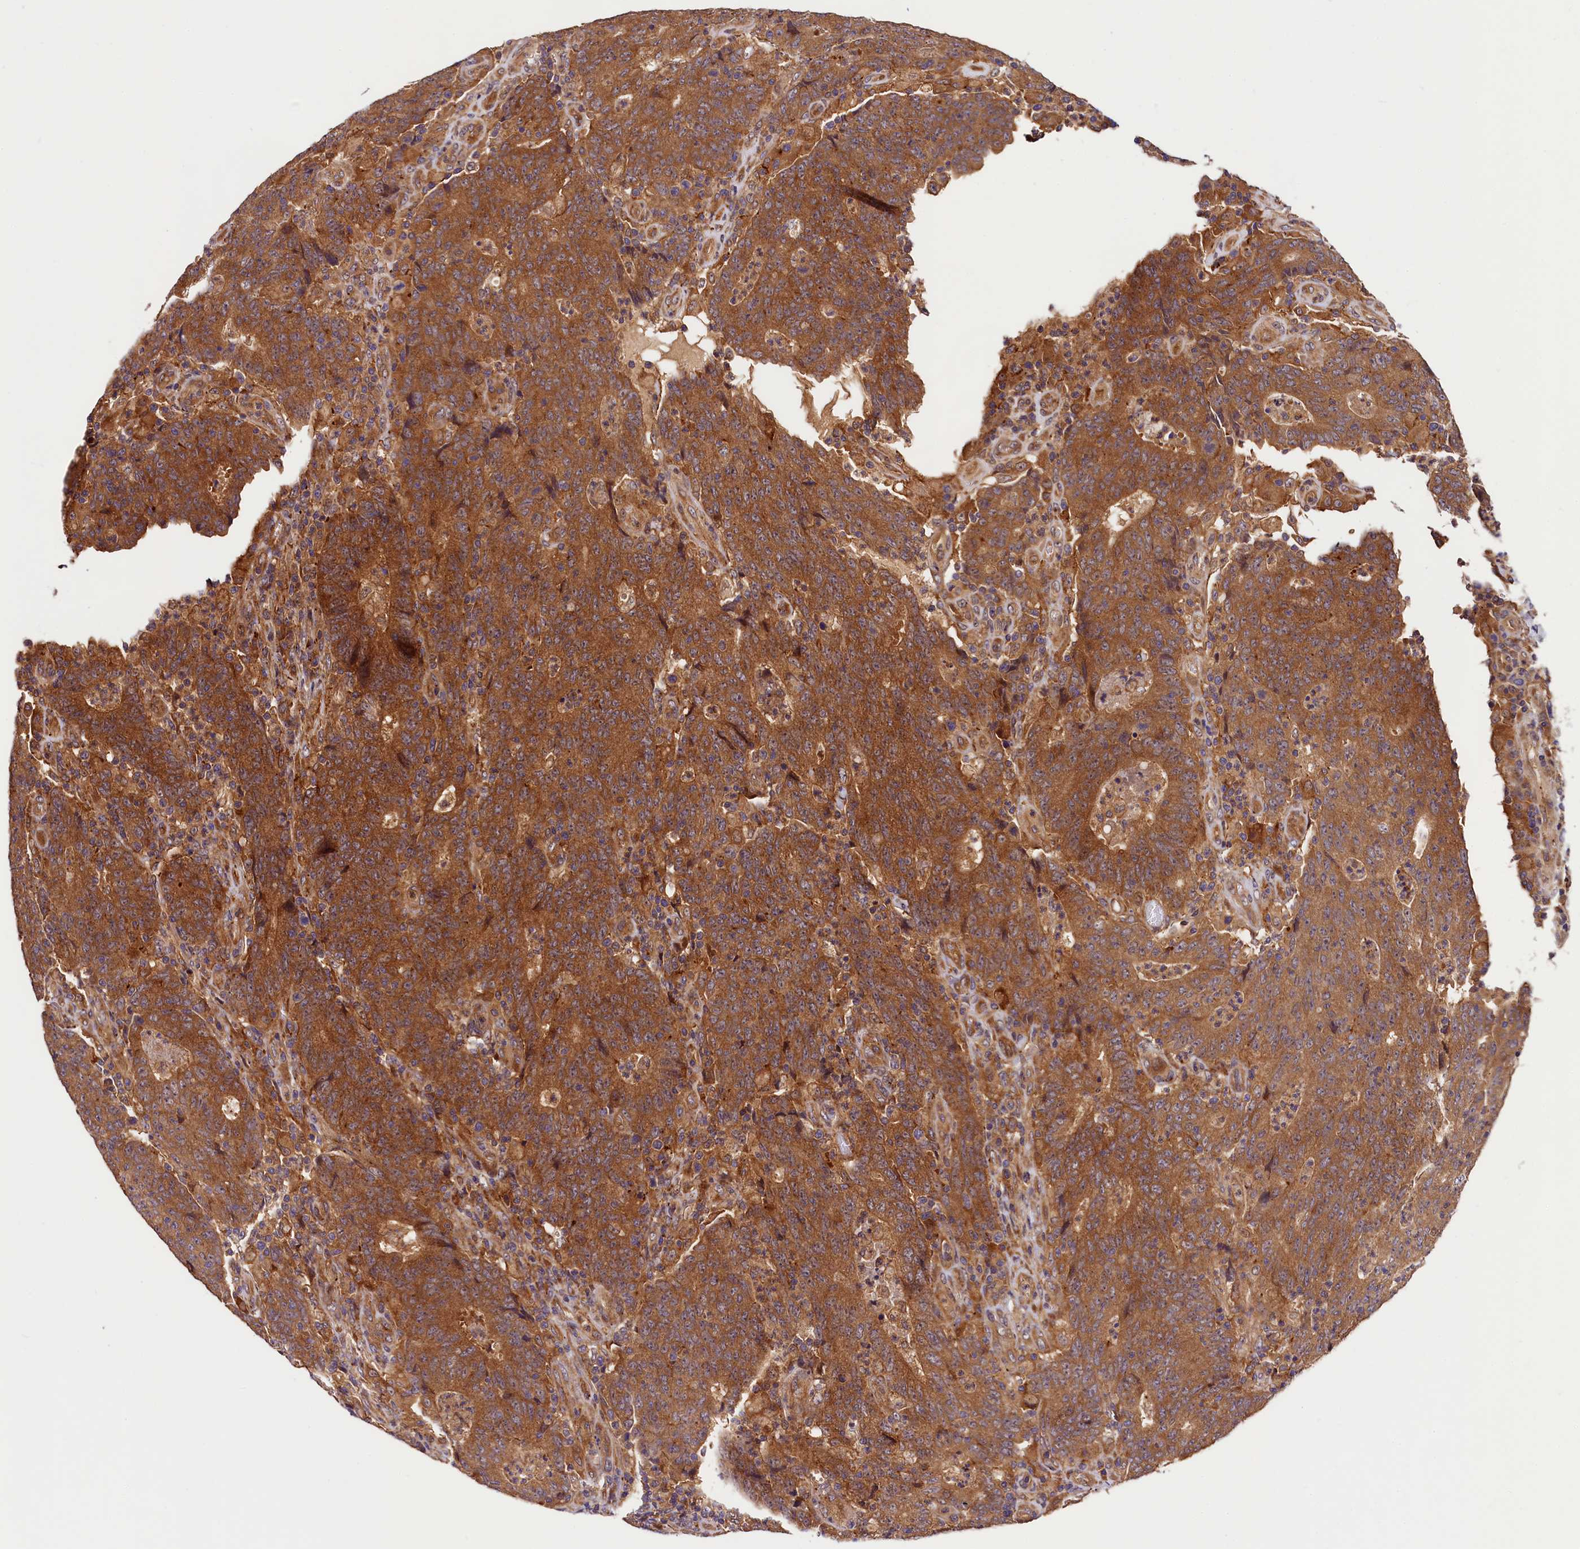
{"staining": {"intensity": "strong", "quantity": ">75%", "location": "cytoplasmic/membranous"}, "tissue": "colorectal cancer", "cell_type": "Tumor cells", "image_type": "cancer", "snomed": [{"axis": "morphology", "description": "Adenocarcinoma, NOS"}, {"axis": "topography", "description": "Colon"}], "caption": "Strong cytoplasmic/membranous positivity for a protein is present in approximately >75% of tumor cells of colorectal adenocarcinoma using immunohistochemistry (IHC).", "gene": "VPS35", "patient": {"sex": "female", "age": 75}}